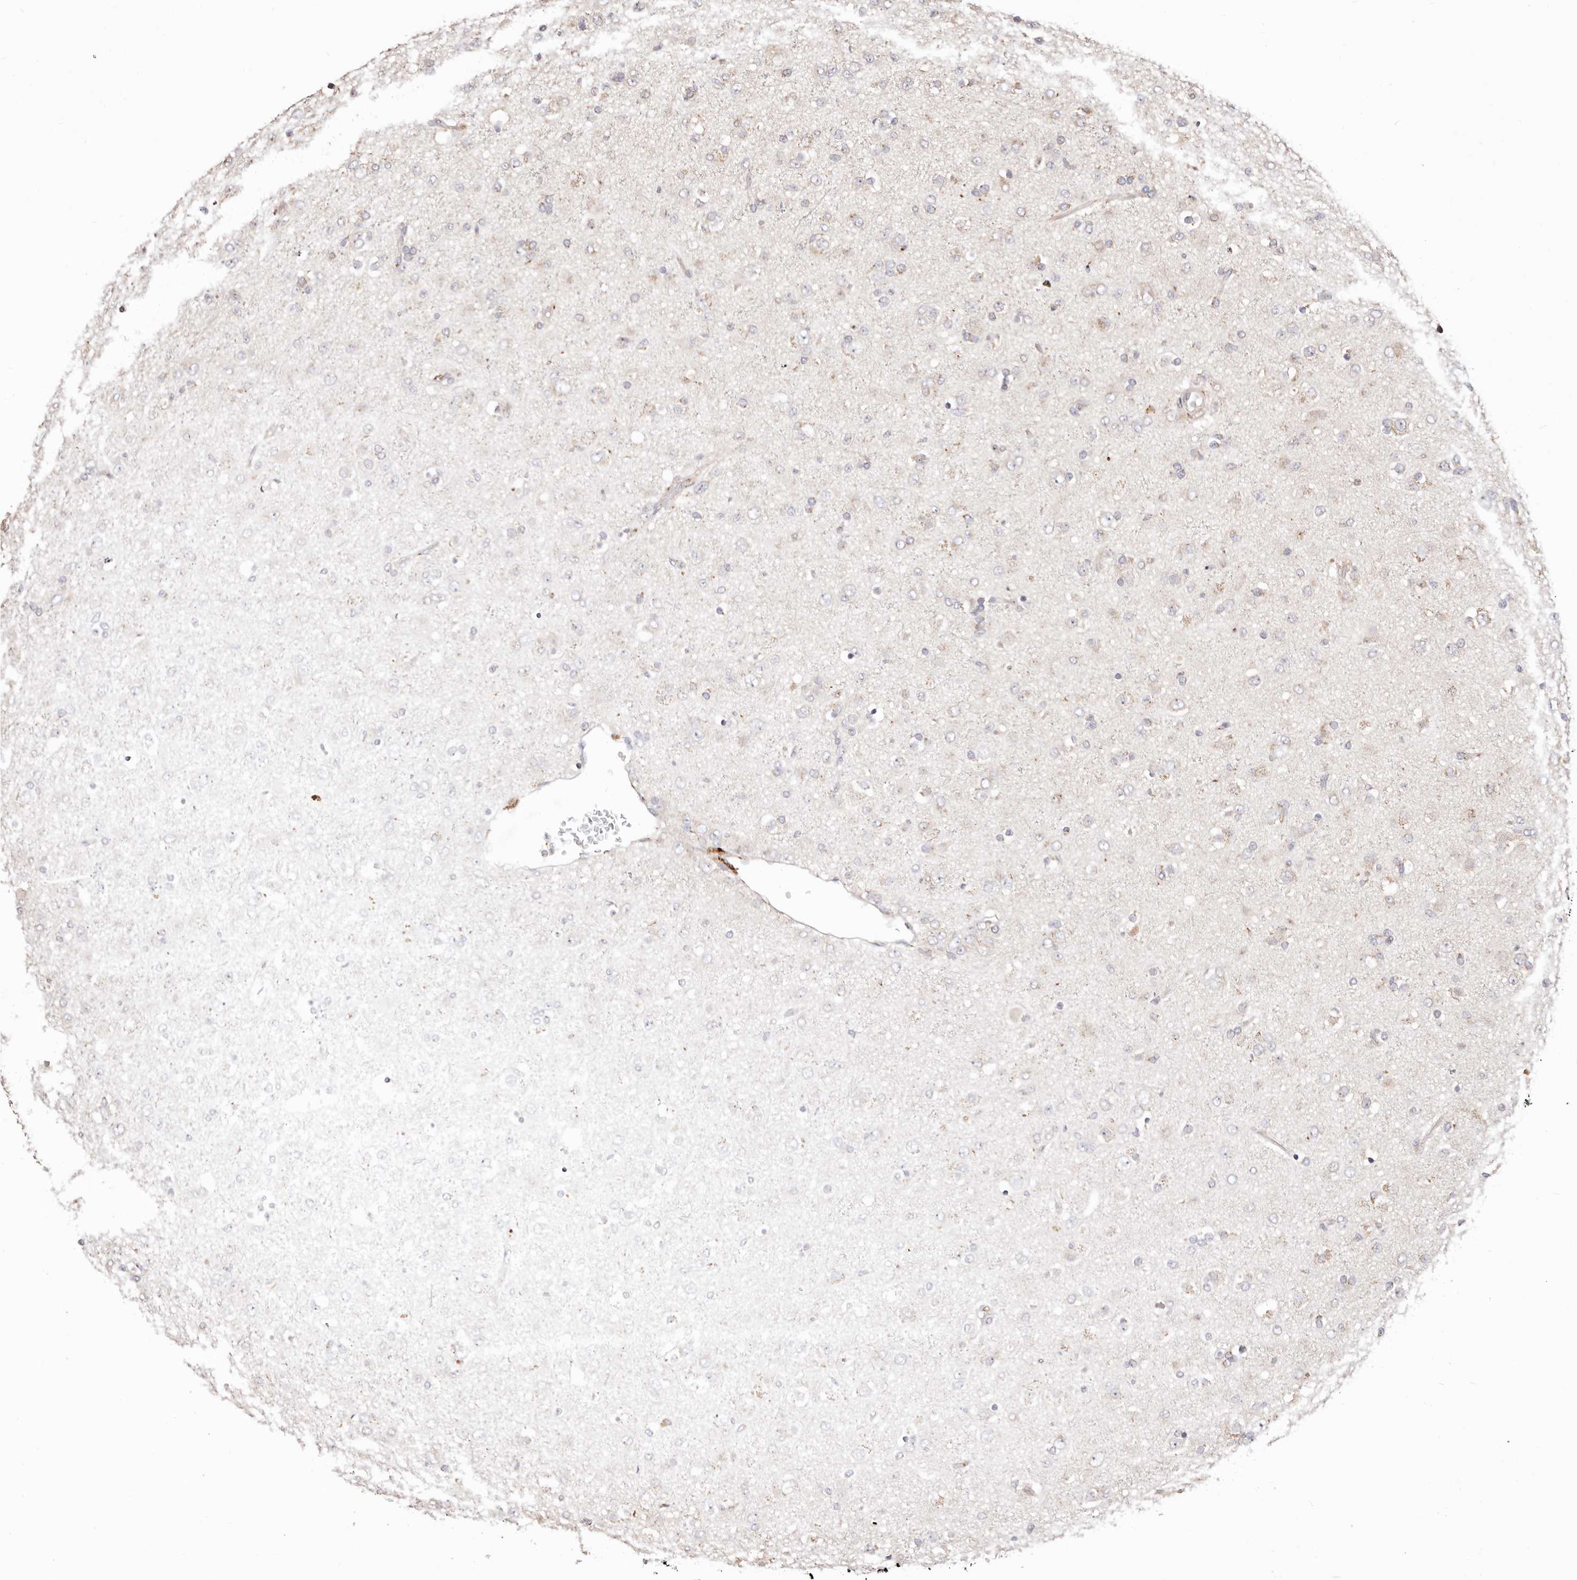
{"staining": {"intensity": "negative", "quantity": "none", "location": "none"}, "tissue": "glioma", "cell_type": "Tumor cells", "image_type": "cancer", "snomed": [{"axis": "morphology", "description": "Glioma, malignant, Low grade"}, {"axis": "topography", "description": "Brain"}], "caption": "IHC of glioma demonstrates no positivity in tumor cells.", "gene": "MAPK6", "patient": {"sex": "male", "age": 65}}